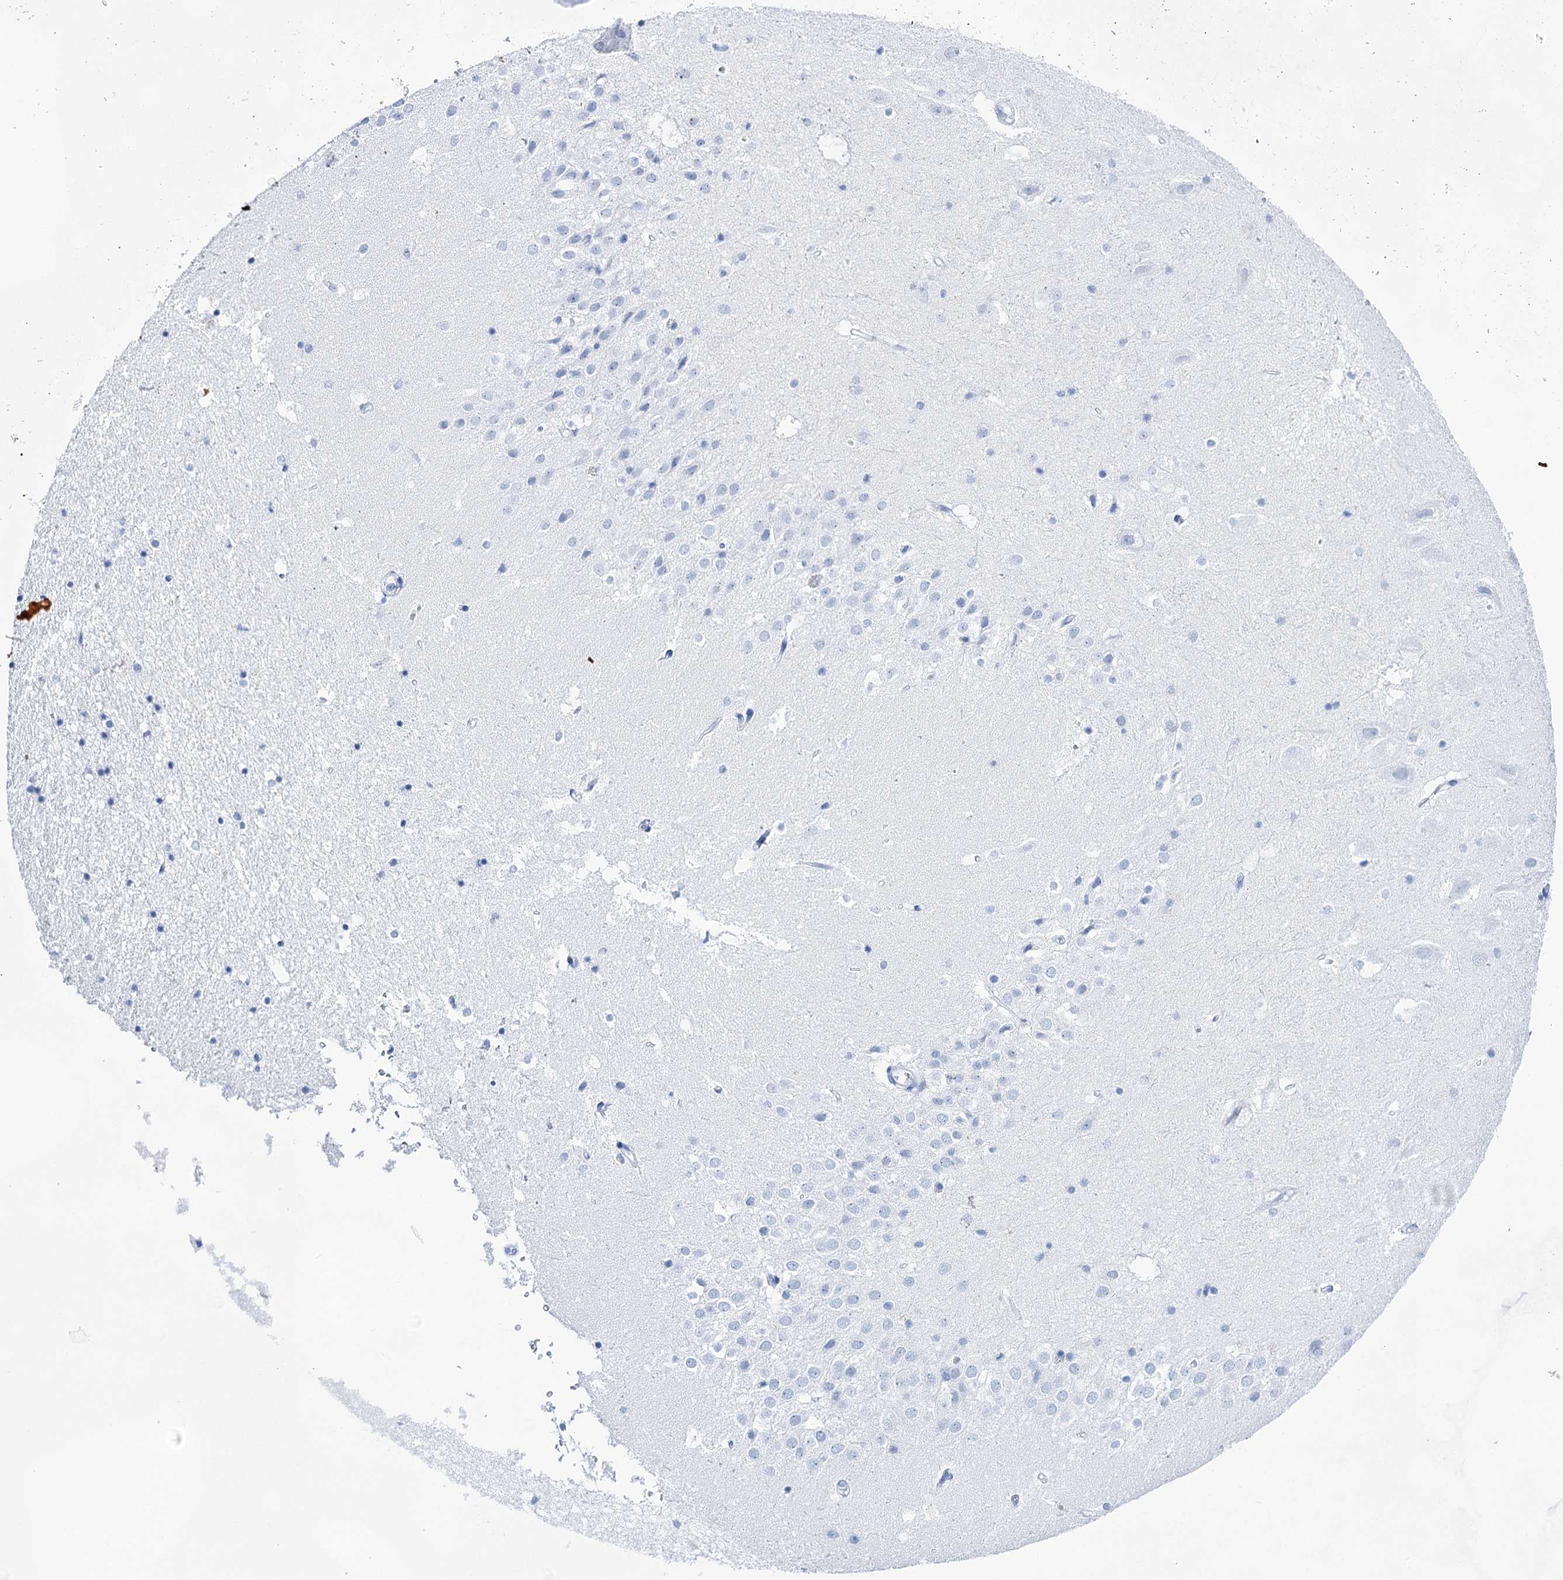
{"staining": {"intensity": "negative", "quantity": "none", "location": "none"}, "tissue": "hippocampus", "cell_type": "Glial cells", "image_type": "normal", "snomed": [{"axis": "morphology", "description": "Normal tissue, NOS"}, {"axis": "topography", "description": "Hippocampus"}], "caption": "Glial cells are negative for protein expression in unremarkable human hippocampus. Nuclei are stained in blue.", "gene": "LALBA", "patient": {"sex": "female", "age": 52}}